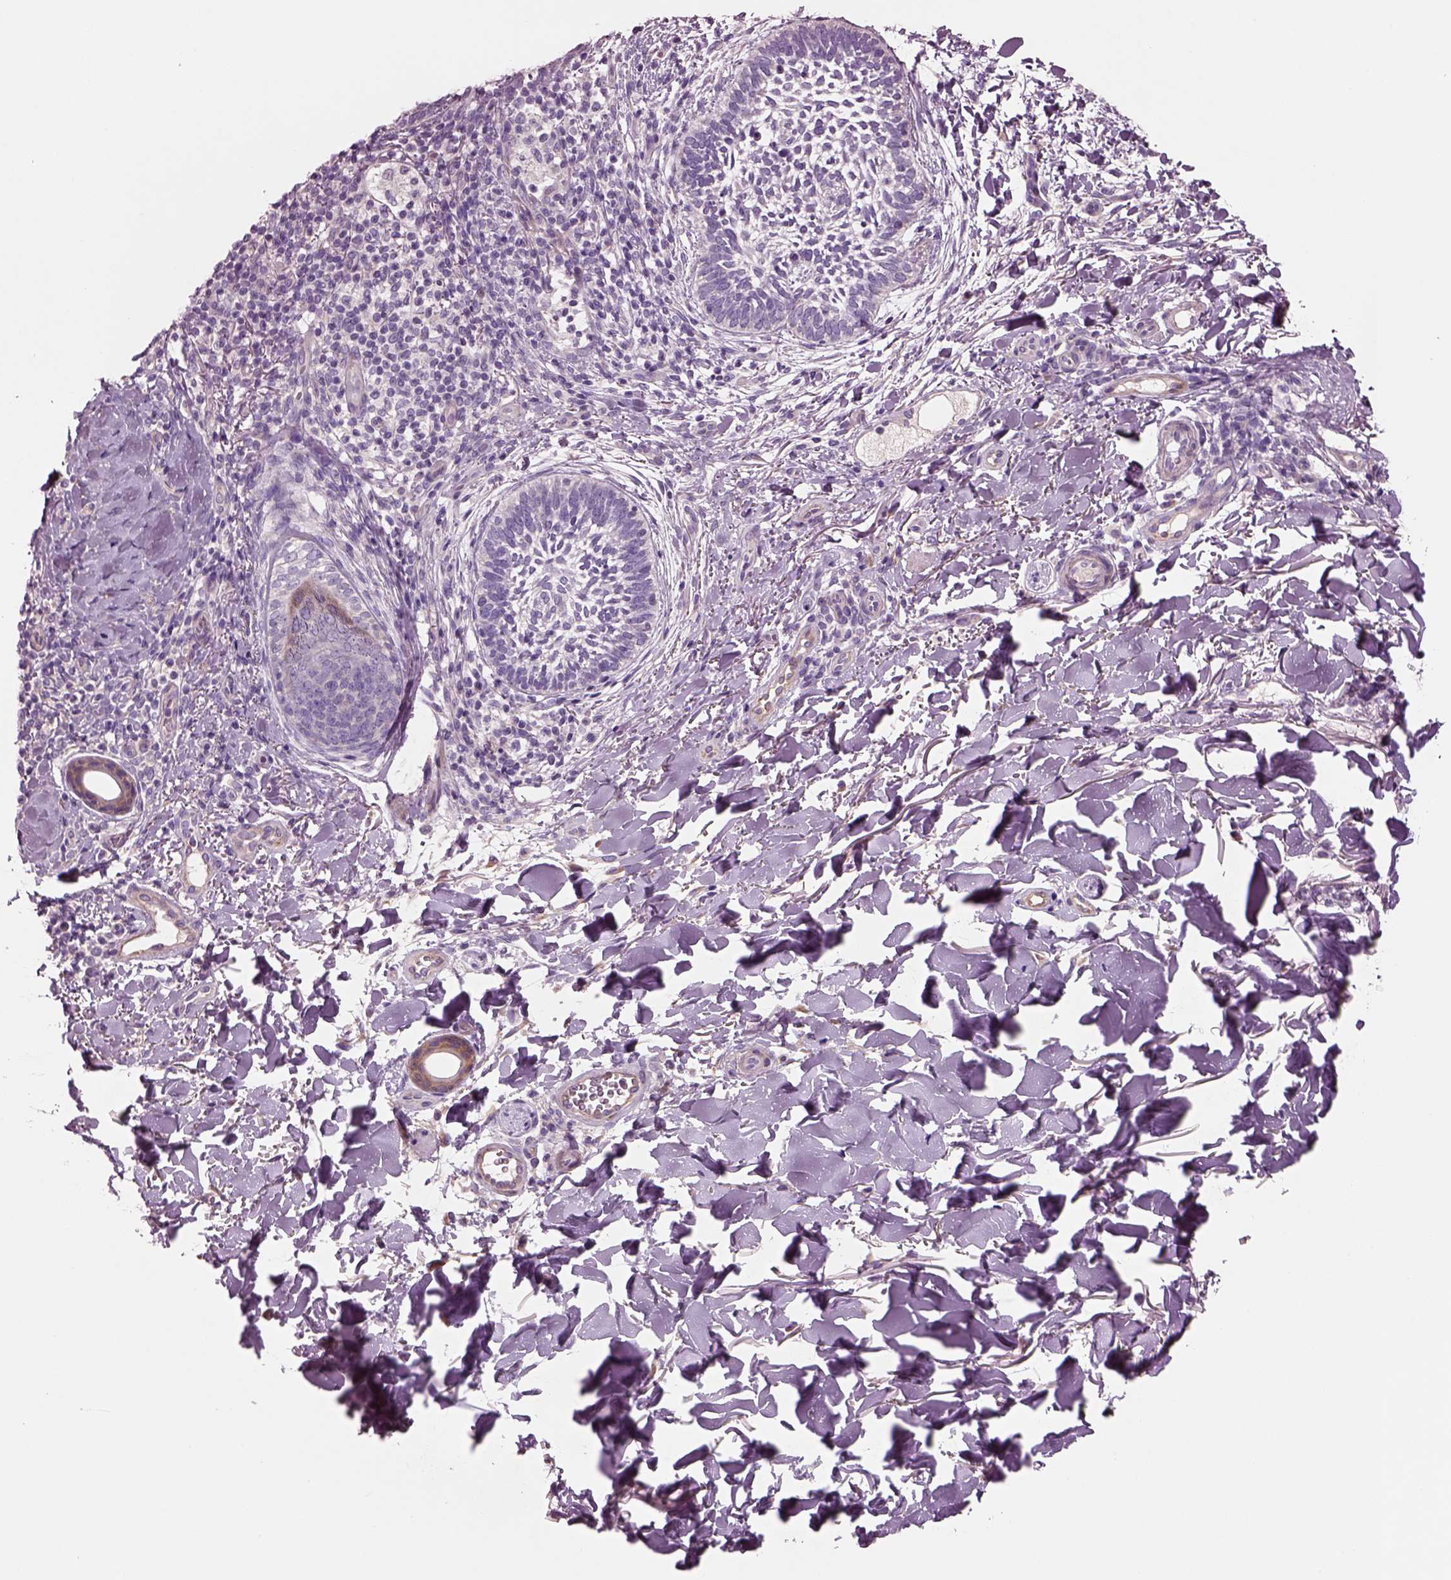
{"staining": {"intensity": "negative", "quantity": "none", "location": "none"}, "tissue": "skin cancer", "cell_type": "Tumor cells", "image_type": "cancer", "snomed": [{"axis": "morphology", "description": "Normal tissue, NOS"}, {"axis": "morphology", "description": "Basal cell carcinoma"}, {"axis": "topography", "description": "Skin"}], "caption": "High power microscopy micrograph of an immunohistochemistry image of skin basal cell carcinoma, revealing no significant positivity in tumor cells.", "gene": "PLPP7", "patient": {"sex": "male", "age": 46}}